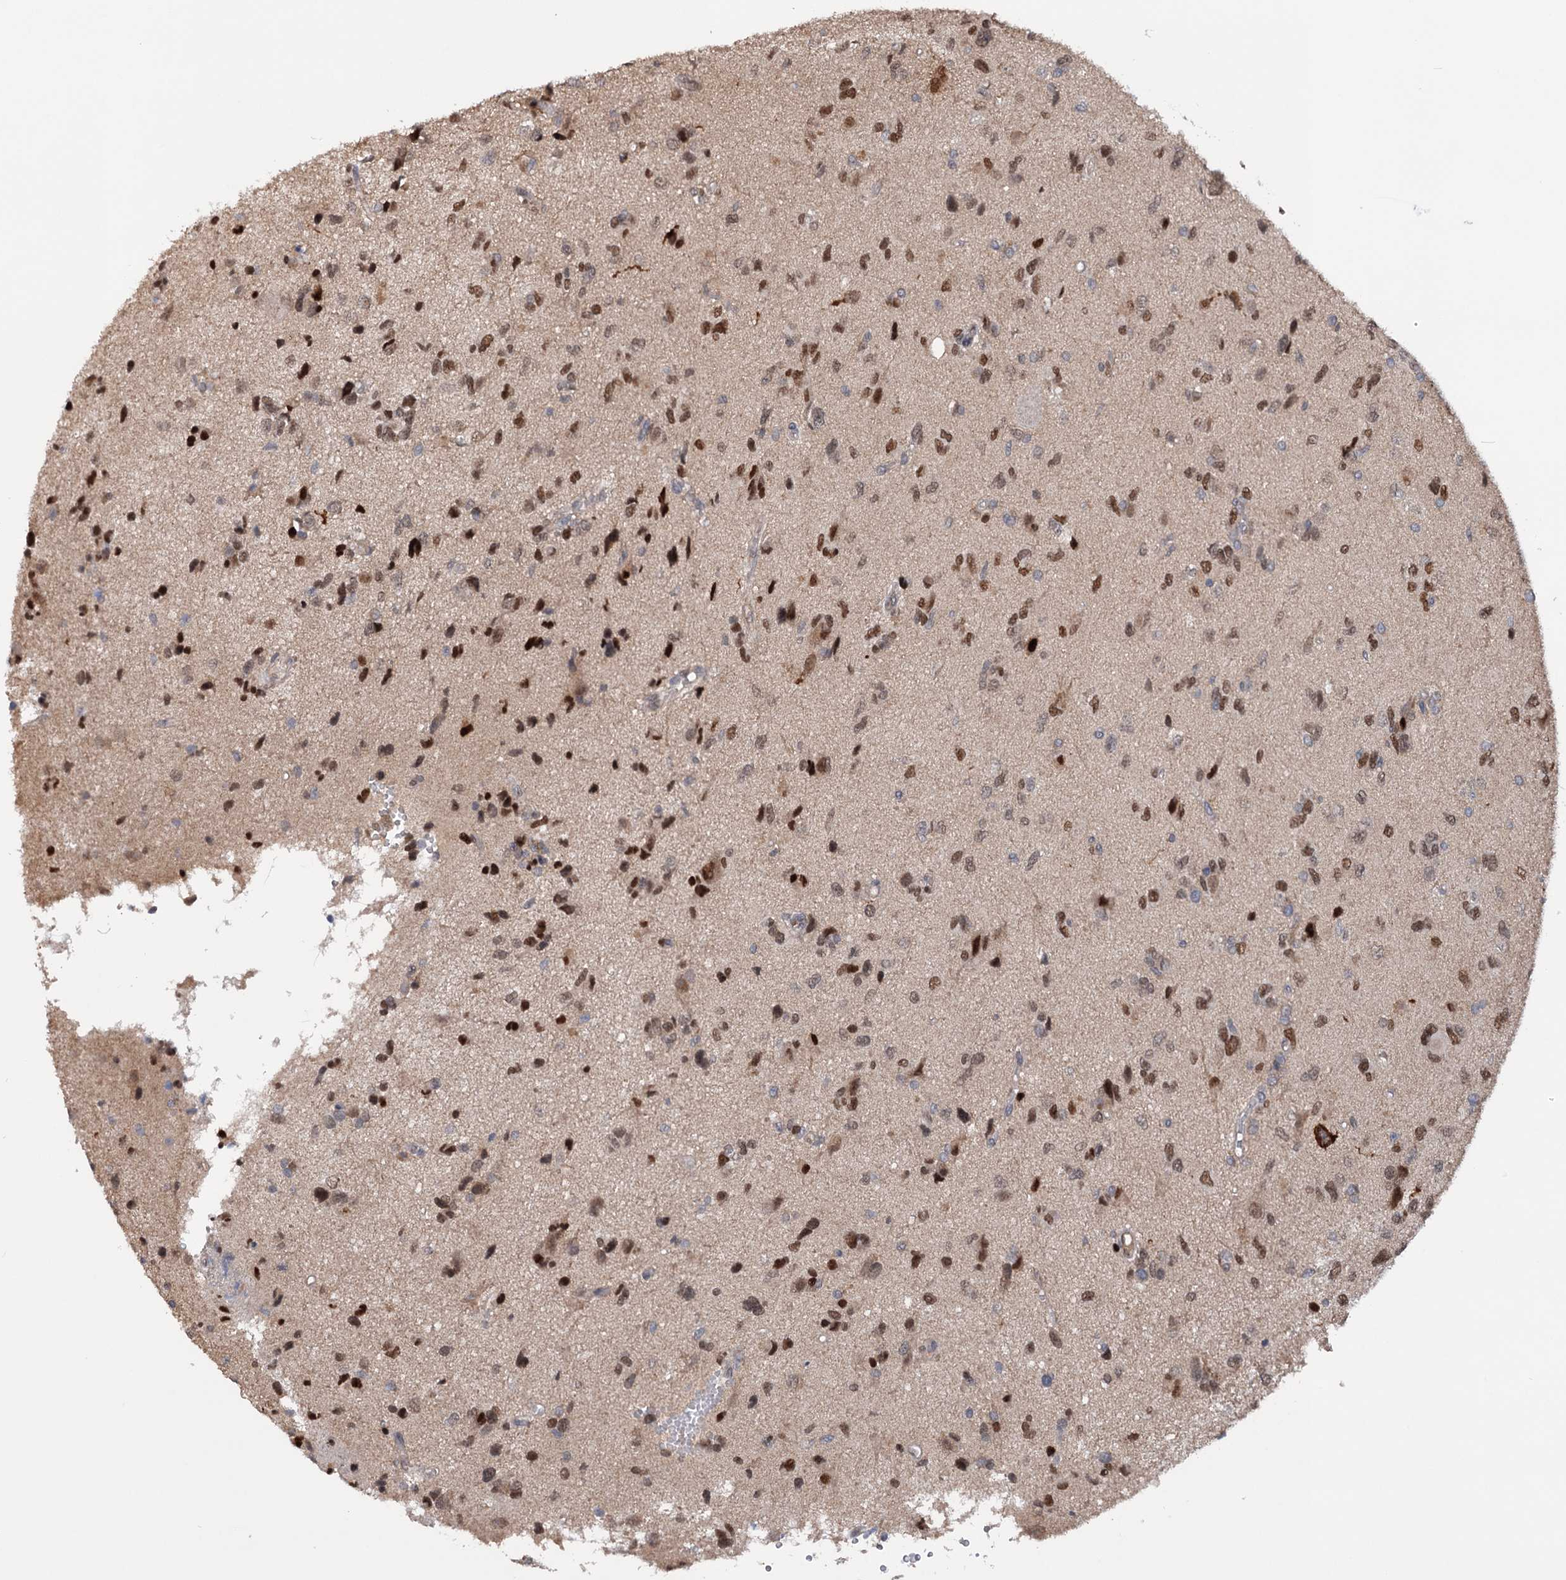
{"staining": {"intensity": "moderate", "quantity": "25%-75%", "location": "cytoplasmic/membranous,nuclear"}, "tissue": "glioma", "cell_type": "Tumor cells", "image_type": "cancer", "snomed": [{"axis": "morphology", "description": "Glioma, malignant, High grade"}, {"axis": "topography", "description": "Brain"}], "caption": "Protein expression analysis of glioma exhibits moderate cytoplasmic/membranous and nuclear staining in approximately 25%-75% of tumor cells.", "gene": "NCAPD2", "patient": {"sex": "female", "age": 59}}